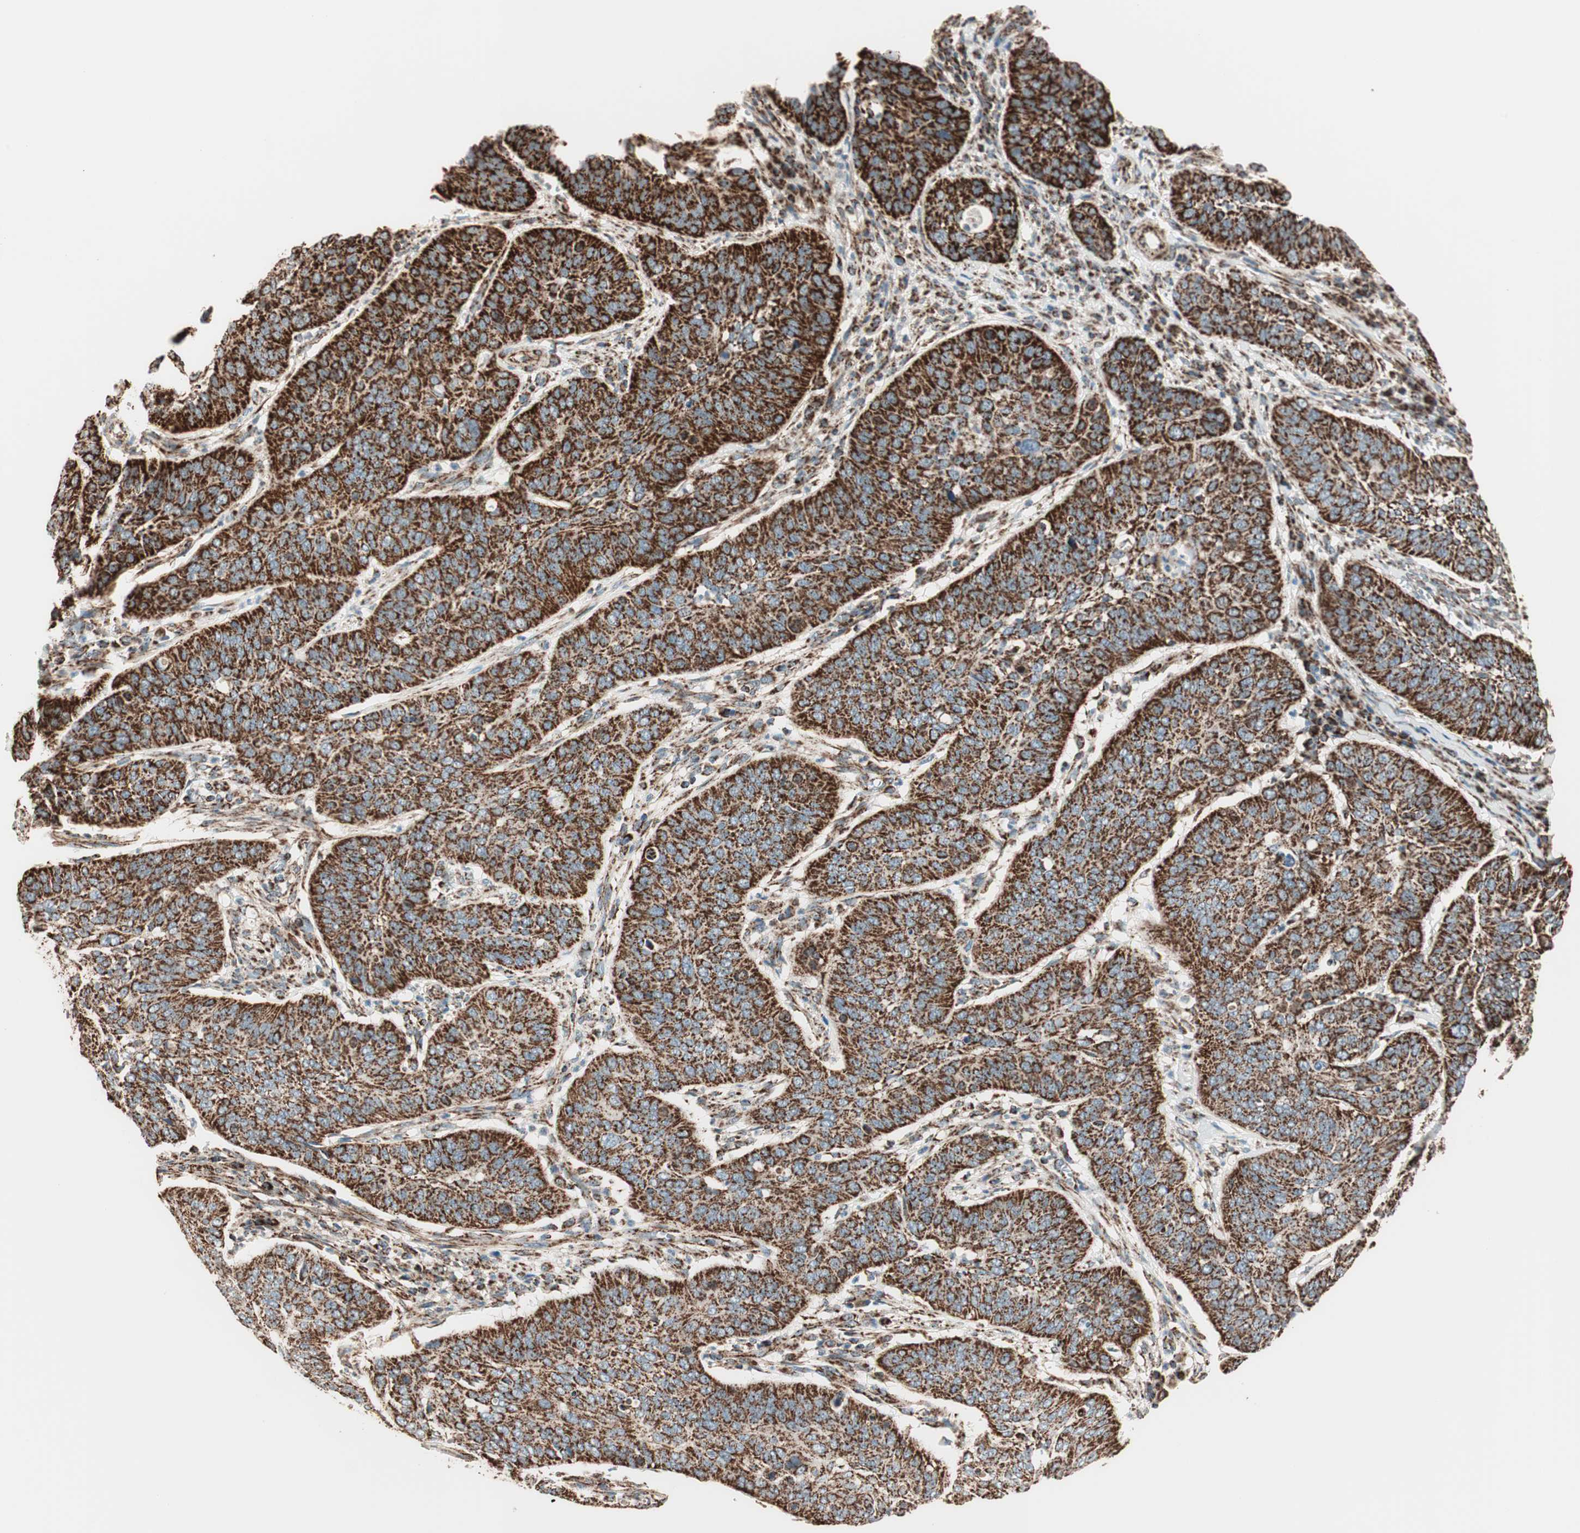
{"staining": {"intensity": "strong", "quantity": ">75%", "location": "cytoplasmic/membranous"}, "tissue": "cervical cancer", "cell_type": "Tumor cells", "image_type": "cancer", "snomed": [{"axis": "morphology", "description": "Squamous cell carcinoma, NOS"}, {"axis": "topography", "description": "Cervix"}], "caption": "Immunohistochemistry histopathology image of cervical squamous cell carcinoma stained for a protein (brown), which displays high levels of strong cytoplasmic/membranous staining in about >75% of tumor cells.", "gene": "TOMM22", "patient": {"sex": "female", "age": 39}}